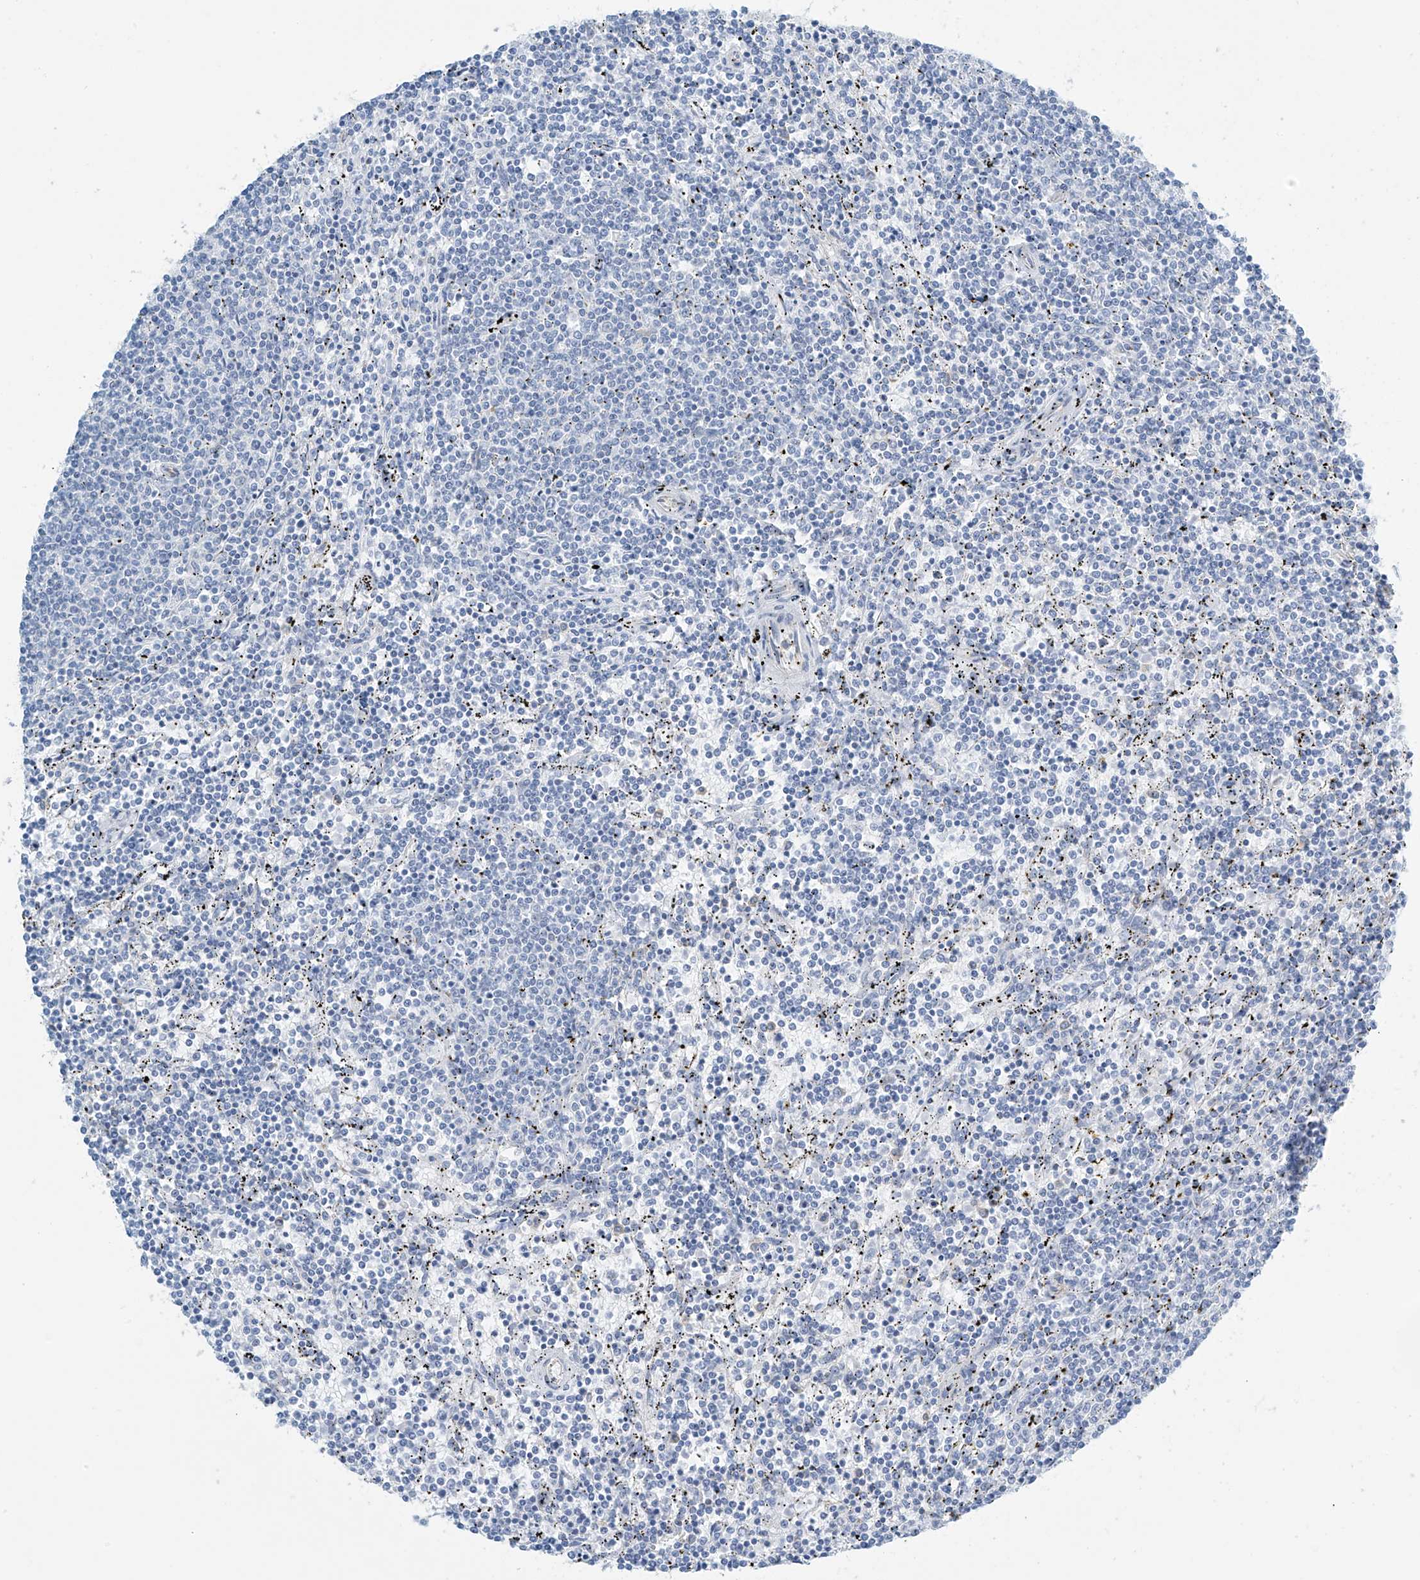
{"staining": {"intensity": "negative", "quantity": "none", "location": "none"}, "tissue": "lymphoma", "cell_type": "Tumor cells", "image_type": "cancer", "snomed": [{"axis": "morphology", "description": "Malignant lymphoma, non-Hodgkin's type, Low grade"}, {"axis": "topography", "description": "Spleen"}], "caption": "Tumor cells show no significant protein positivity in lymphoma.", "gene": "ZNF846", "patient": {"sex": "female", "age": 50}}